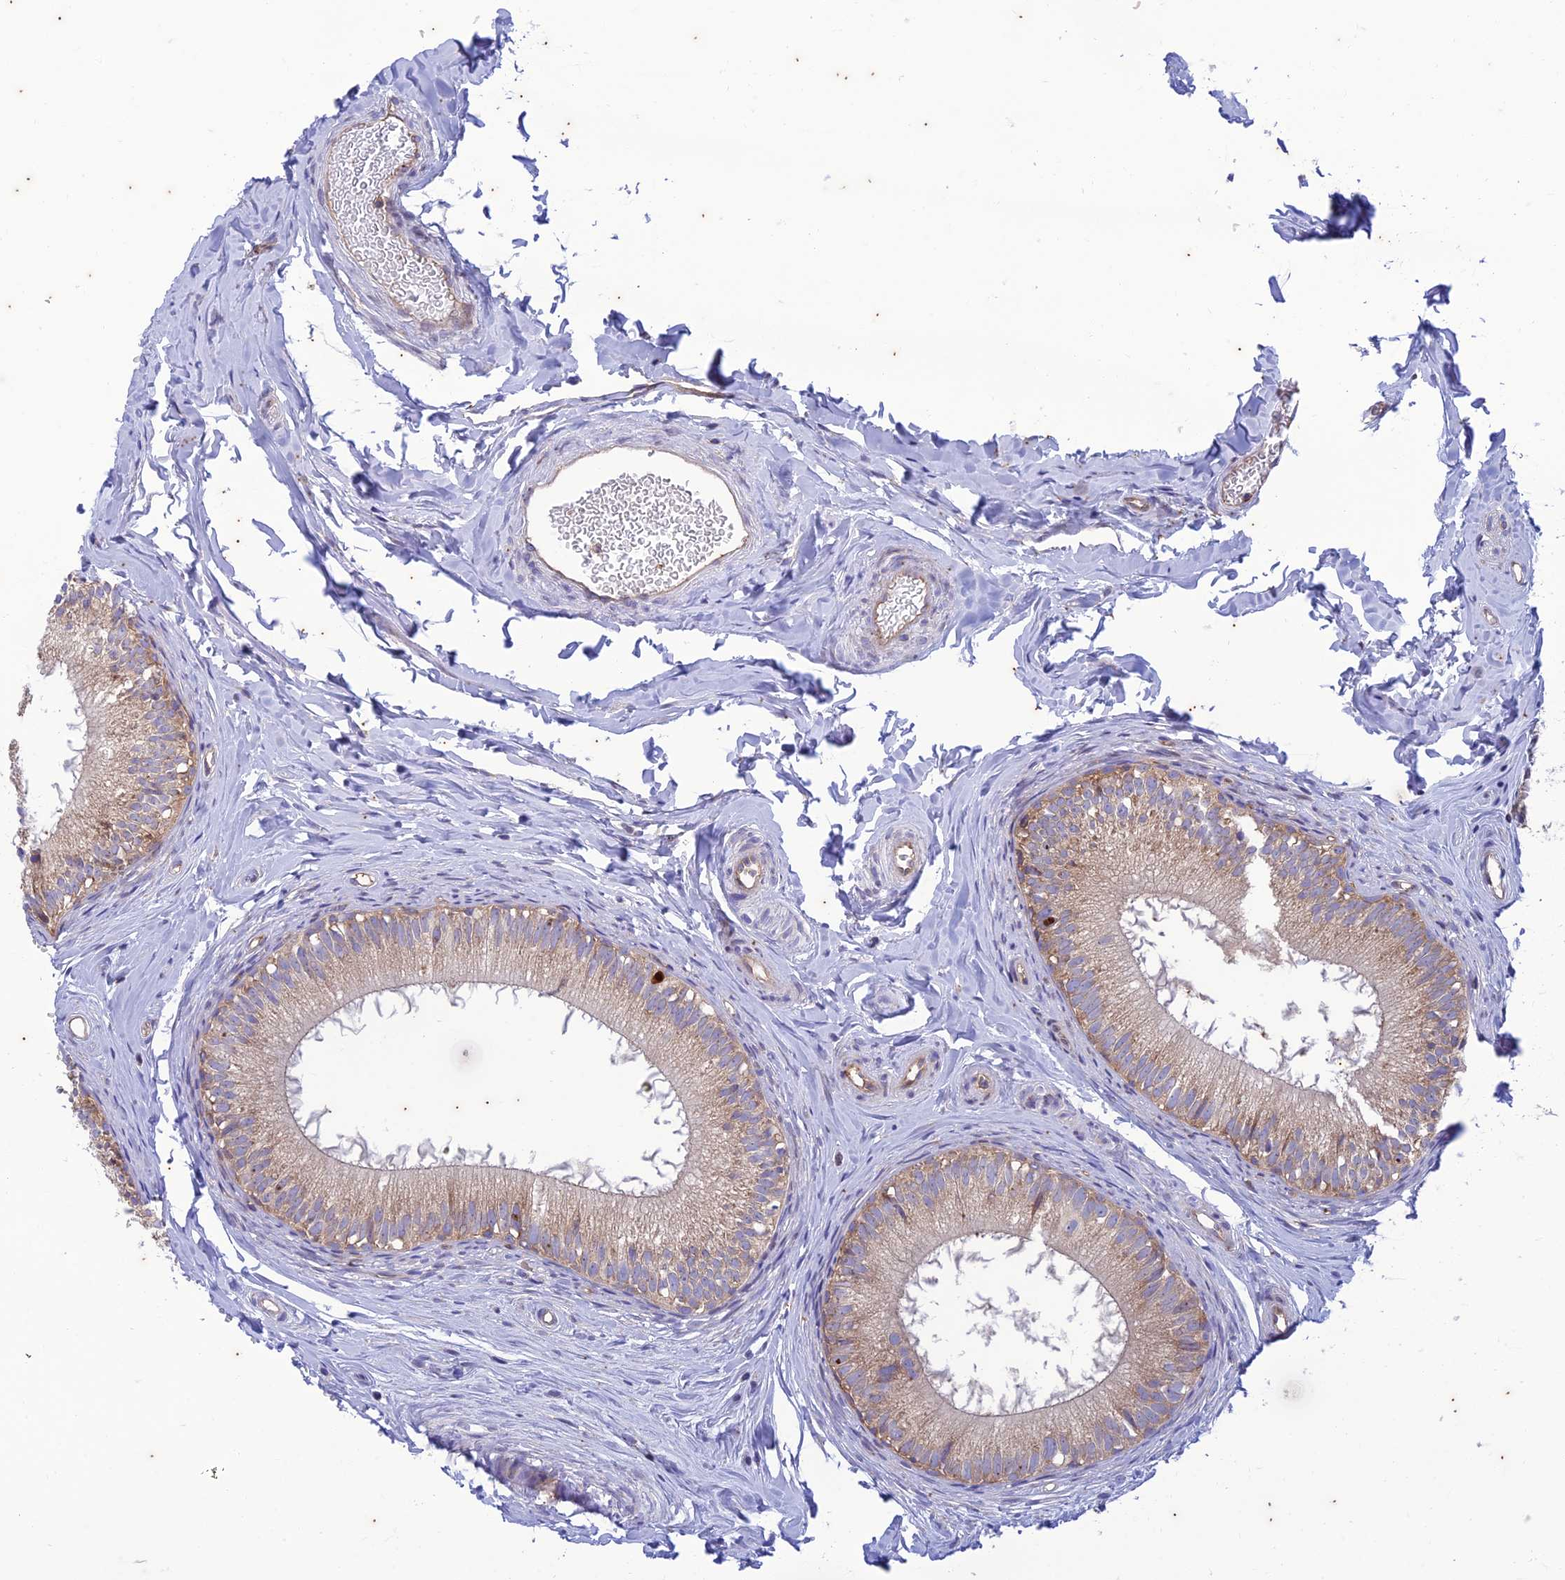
{"staining": {"intensity": "moderate", "quantity": "25%-75%", "location": "cytoplasmic/membranous"}, "tissue": "epididymis", "cell_type": "Glandular cells", "image_type": "normal", "snomed": [{"axis": "morphology", "description": "Normal tissue, NOS"}, {"axis": "topography", "description": "Epididymis"}], "caption": "DAB (3,3'-diaminobenzidine) immunohistochemical staining of benign human epididymis shows moderate cytoplasmic/membranous protein staining in approximately 25%-75% of glandular cells. Using DAB (3,3'-diaminobenzidine) (brown) and hematoxylin (blue) stains, captured at high magnification using brightfield microscopy.", "gene": "PIMREG", "patient": {"sex": "male", "age": 34}}